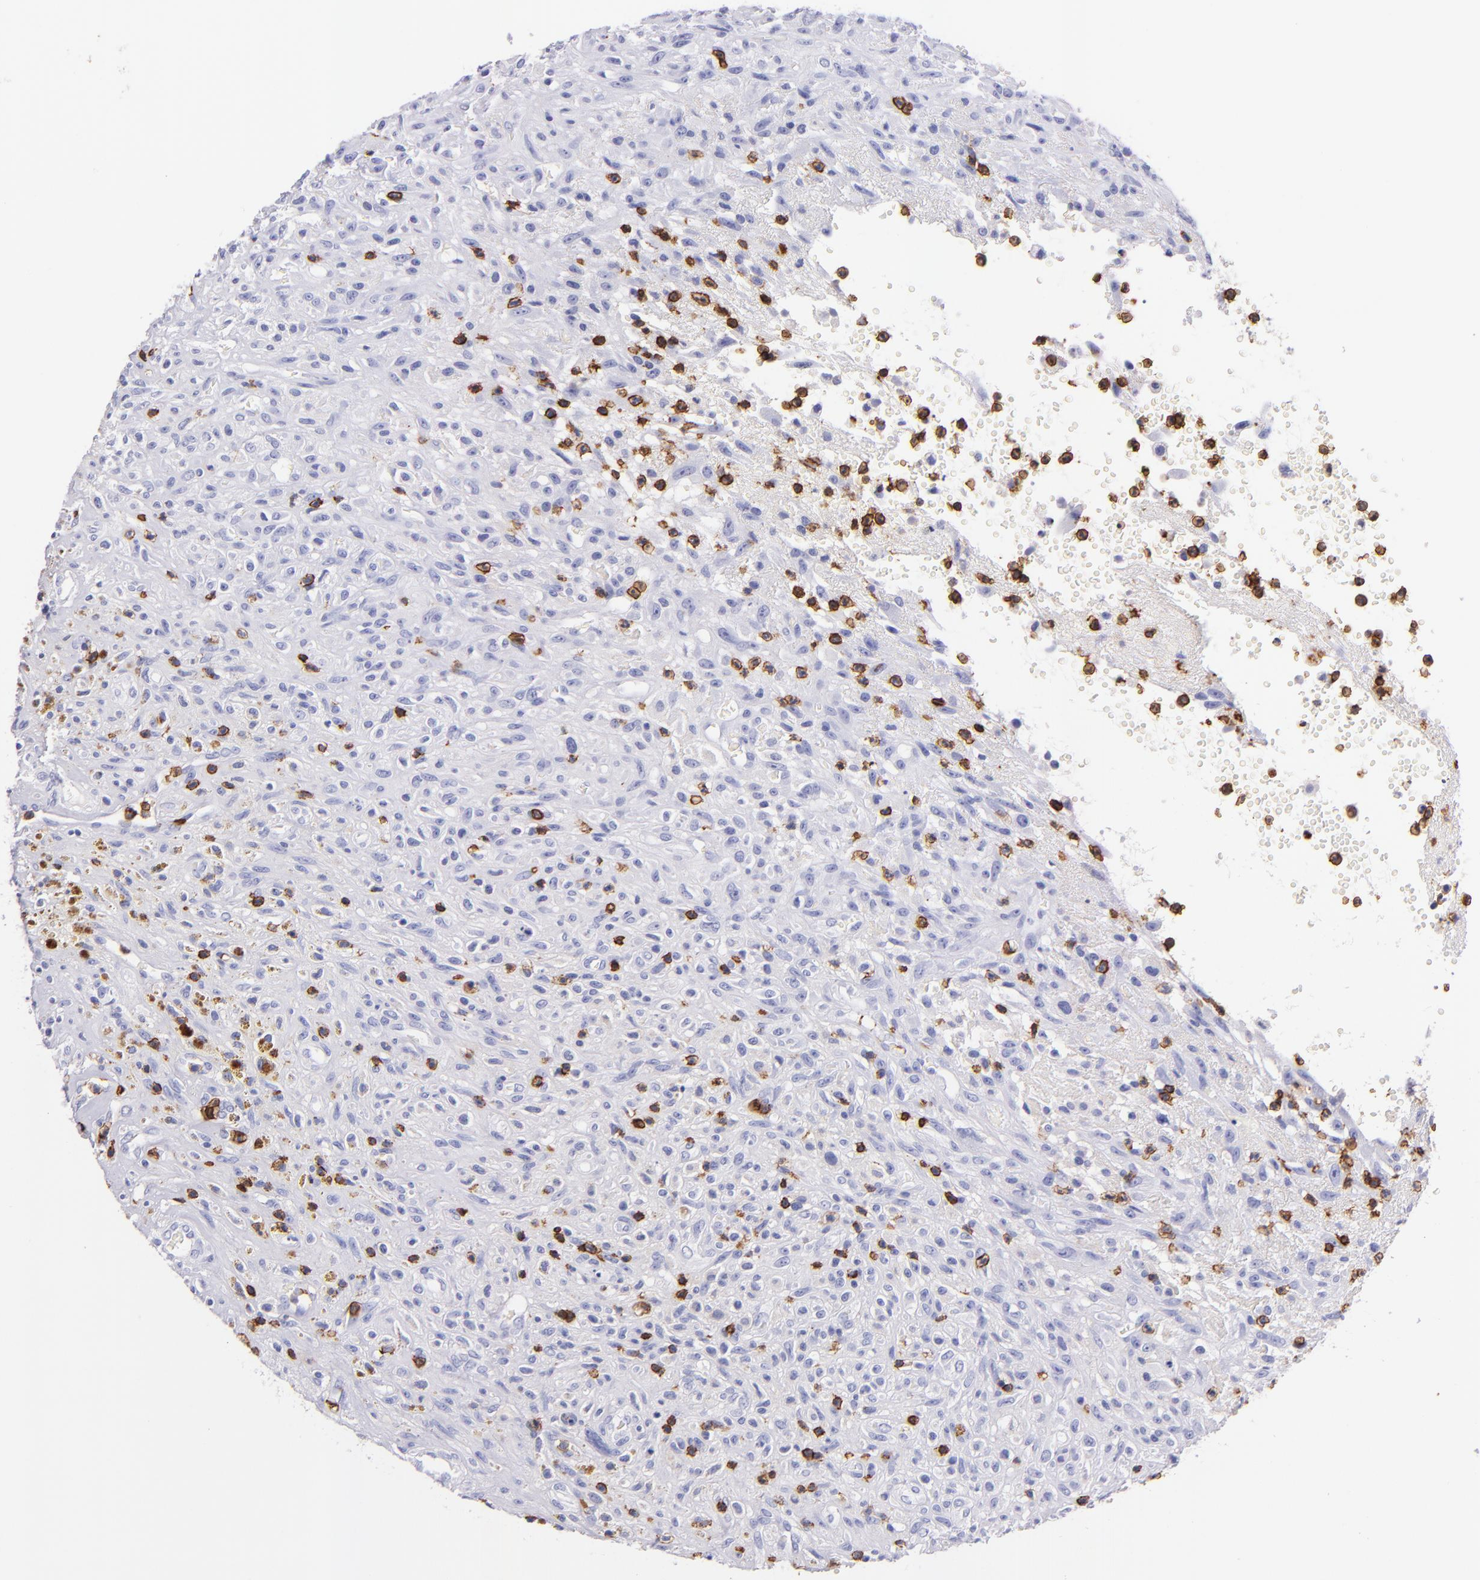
{"staining": {"intensity": "negative", "quantity": "none", "location": "none"}, "tissue": "glioma", "cell_type": "Tumor cells", "image_type": "cancer", "snomed": [{"axis": "morphology", "description": "Glioma, malignant, High grade"}, {"axis": "topography", "description": "Brain"}], "caption": "IHC micrograph of human glioma stained for a protein (brown), which shows no expression in tumor cells. (Brightfield microscopy of DAB immunohistochemistry at high magnification).", "gene": "SPN", "patient": {"sex": "male", "age": 66}}